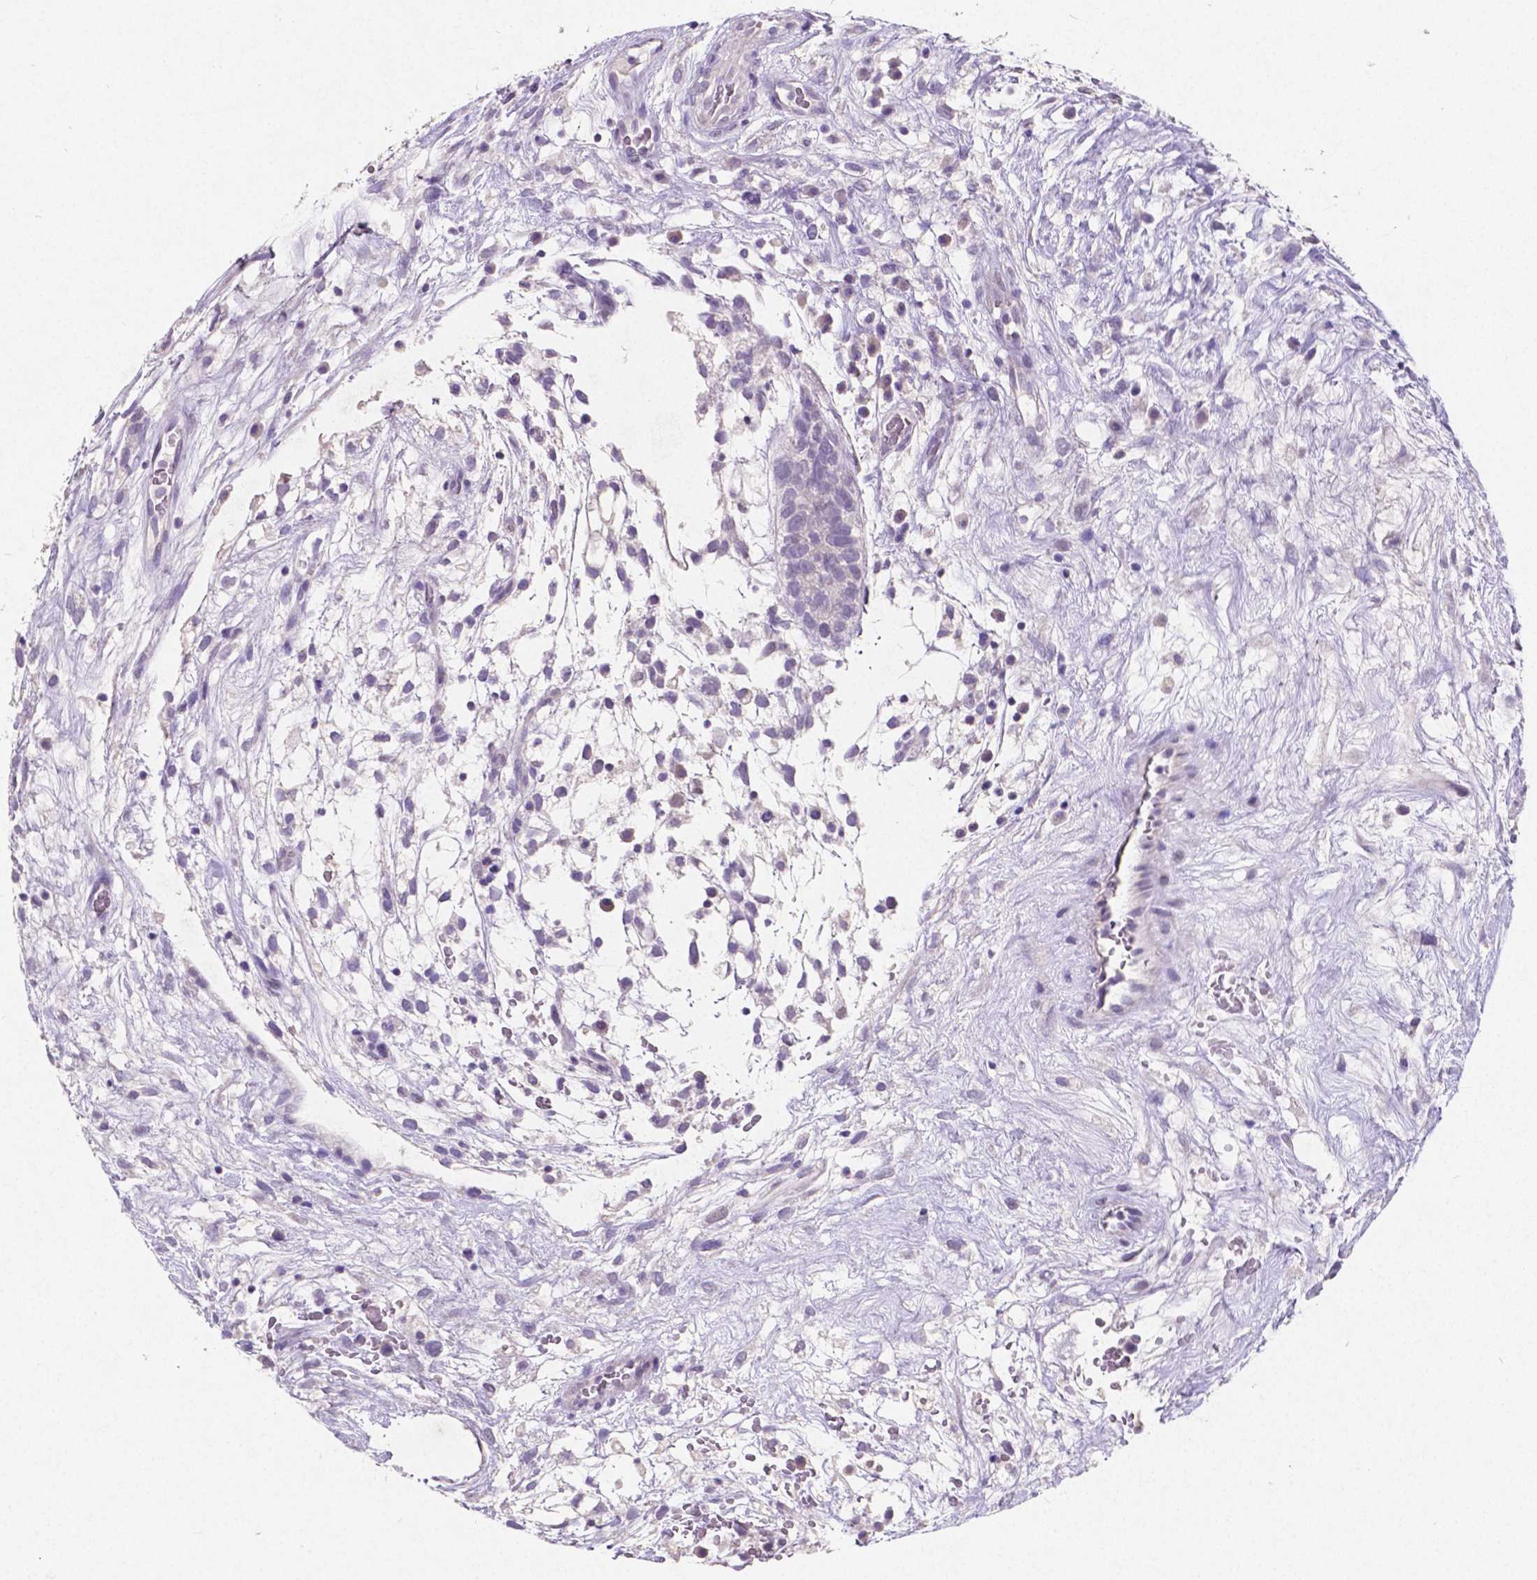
{"staining": {"intensity": "negative", "quantity": "none", "location": "none"}, "tissue": "testis cancer", "cell_type": "Tumor cells", "image_type": "cancer", "snomed": [{"axis": "morphology", "description": "Normal tissue, NOS"}, {"axis": "morphology", "description": "Carcinoma, Embryonal, NOS"}, {"axis": "topography", "description": "Testis"}], "caption": "IHC image of neoplastic tissue: human testis cancer (embryonal carcinoma) stained with DAB (3,3'-diaminobenzidine) reveals no significant protein positivity in tumor cells. The staining is performed using DAB brown chromogen with nuclei counter-stained in using hematoxylin.", "gene": "SATB2", "patient": {"sex": "male", "age": 32}}